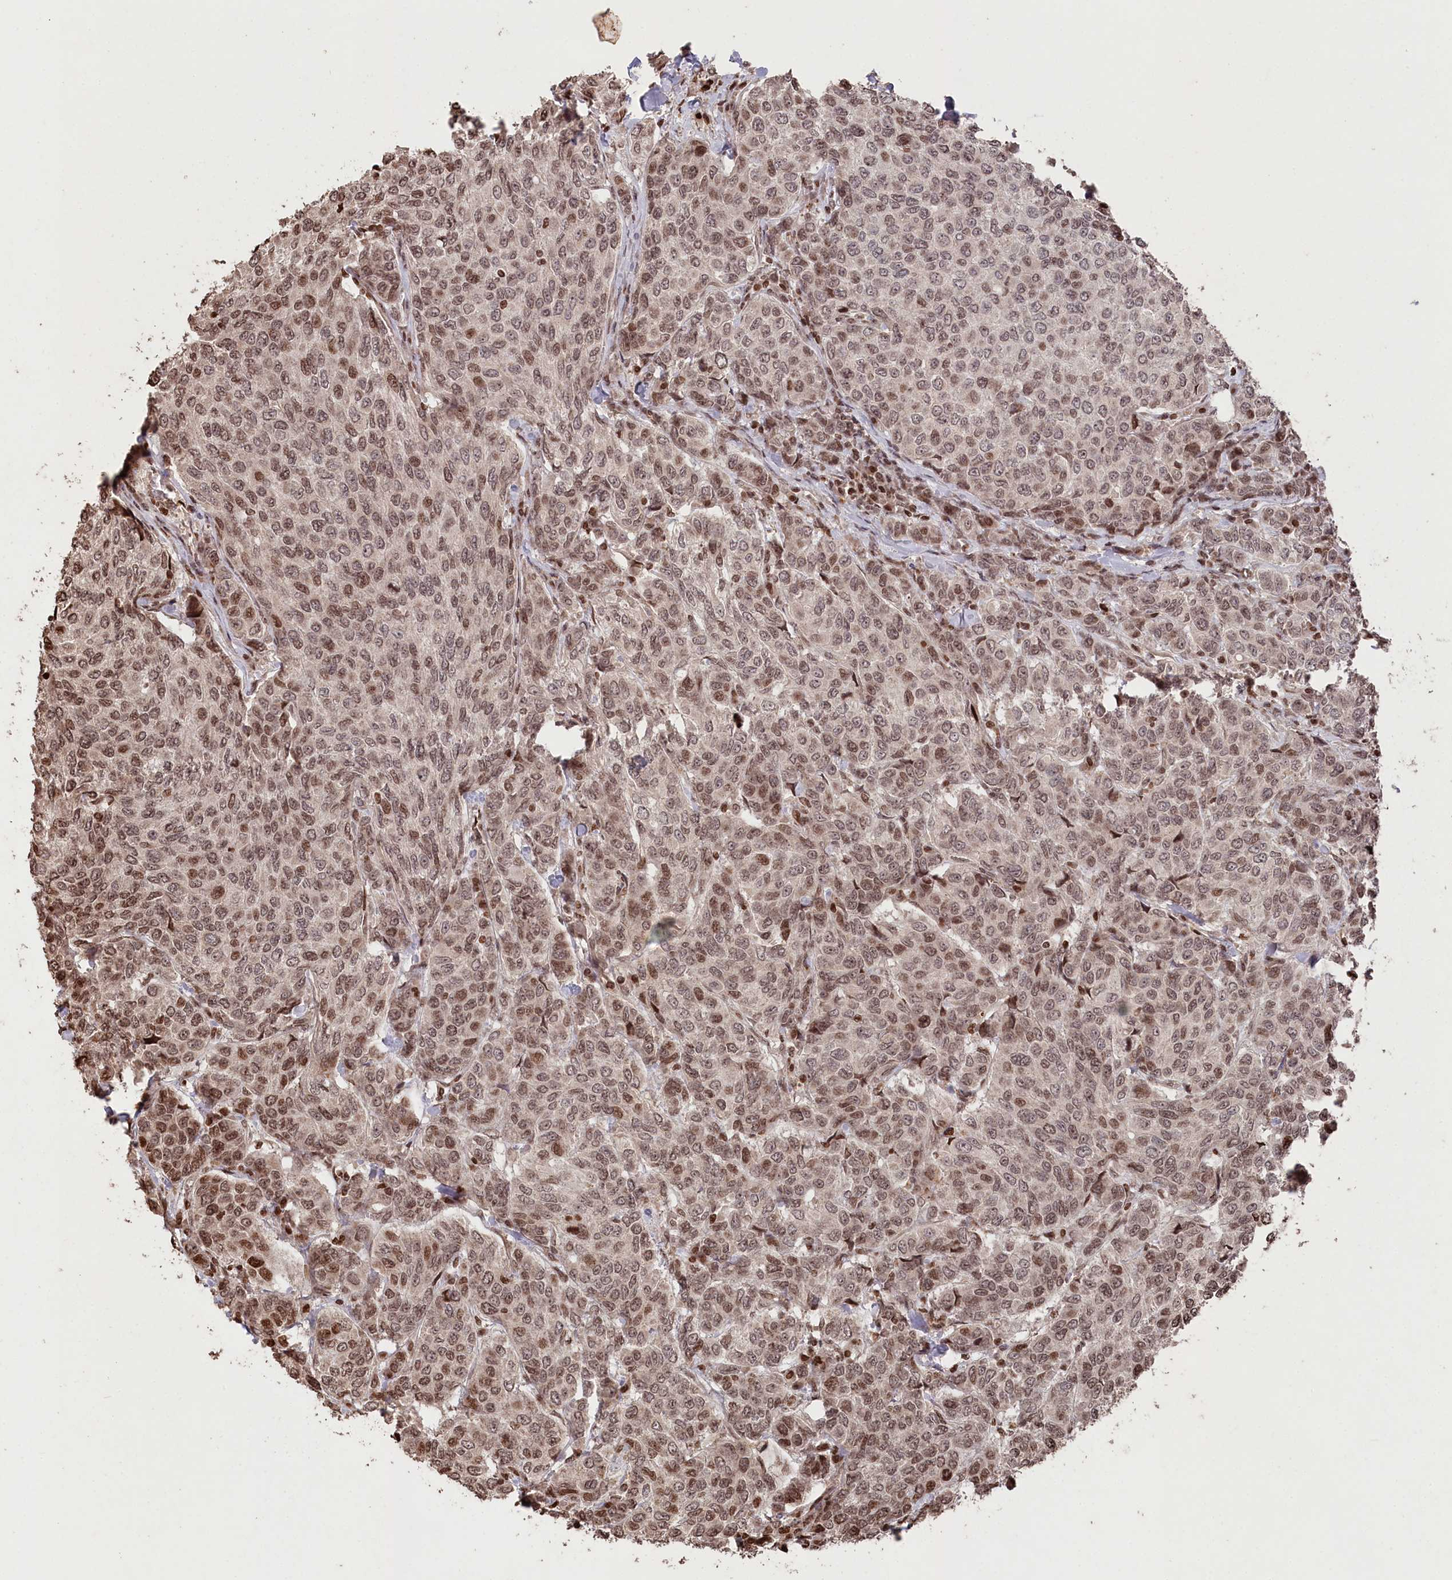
{"staining": {"intensity": "moderate", "quantity": ">75%", "location": "nuclear"}, "tissue": "breast cancer", "cell_type": "Tumor cells", "image_type": "cancer", "snomed": [{"axis": "morphology", "description": "Duct carcinoma"}, {"axis": "topography", "description": "Breast"}], "caption": "The image shows staining of breast cancer, revealing moderate nuclear protein staining (brown color) within tumor cells.", "gene": "CCSER2", "patient": {"sex": "female", "age": 55}}